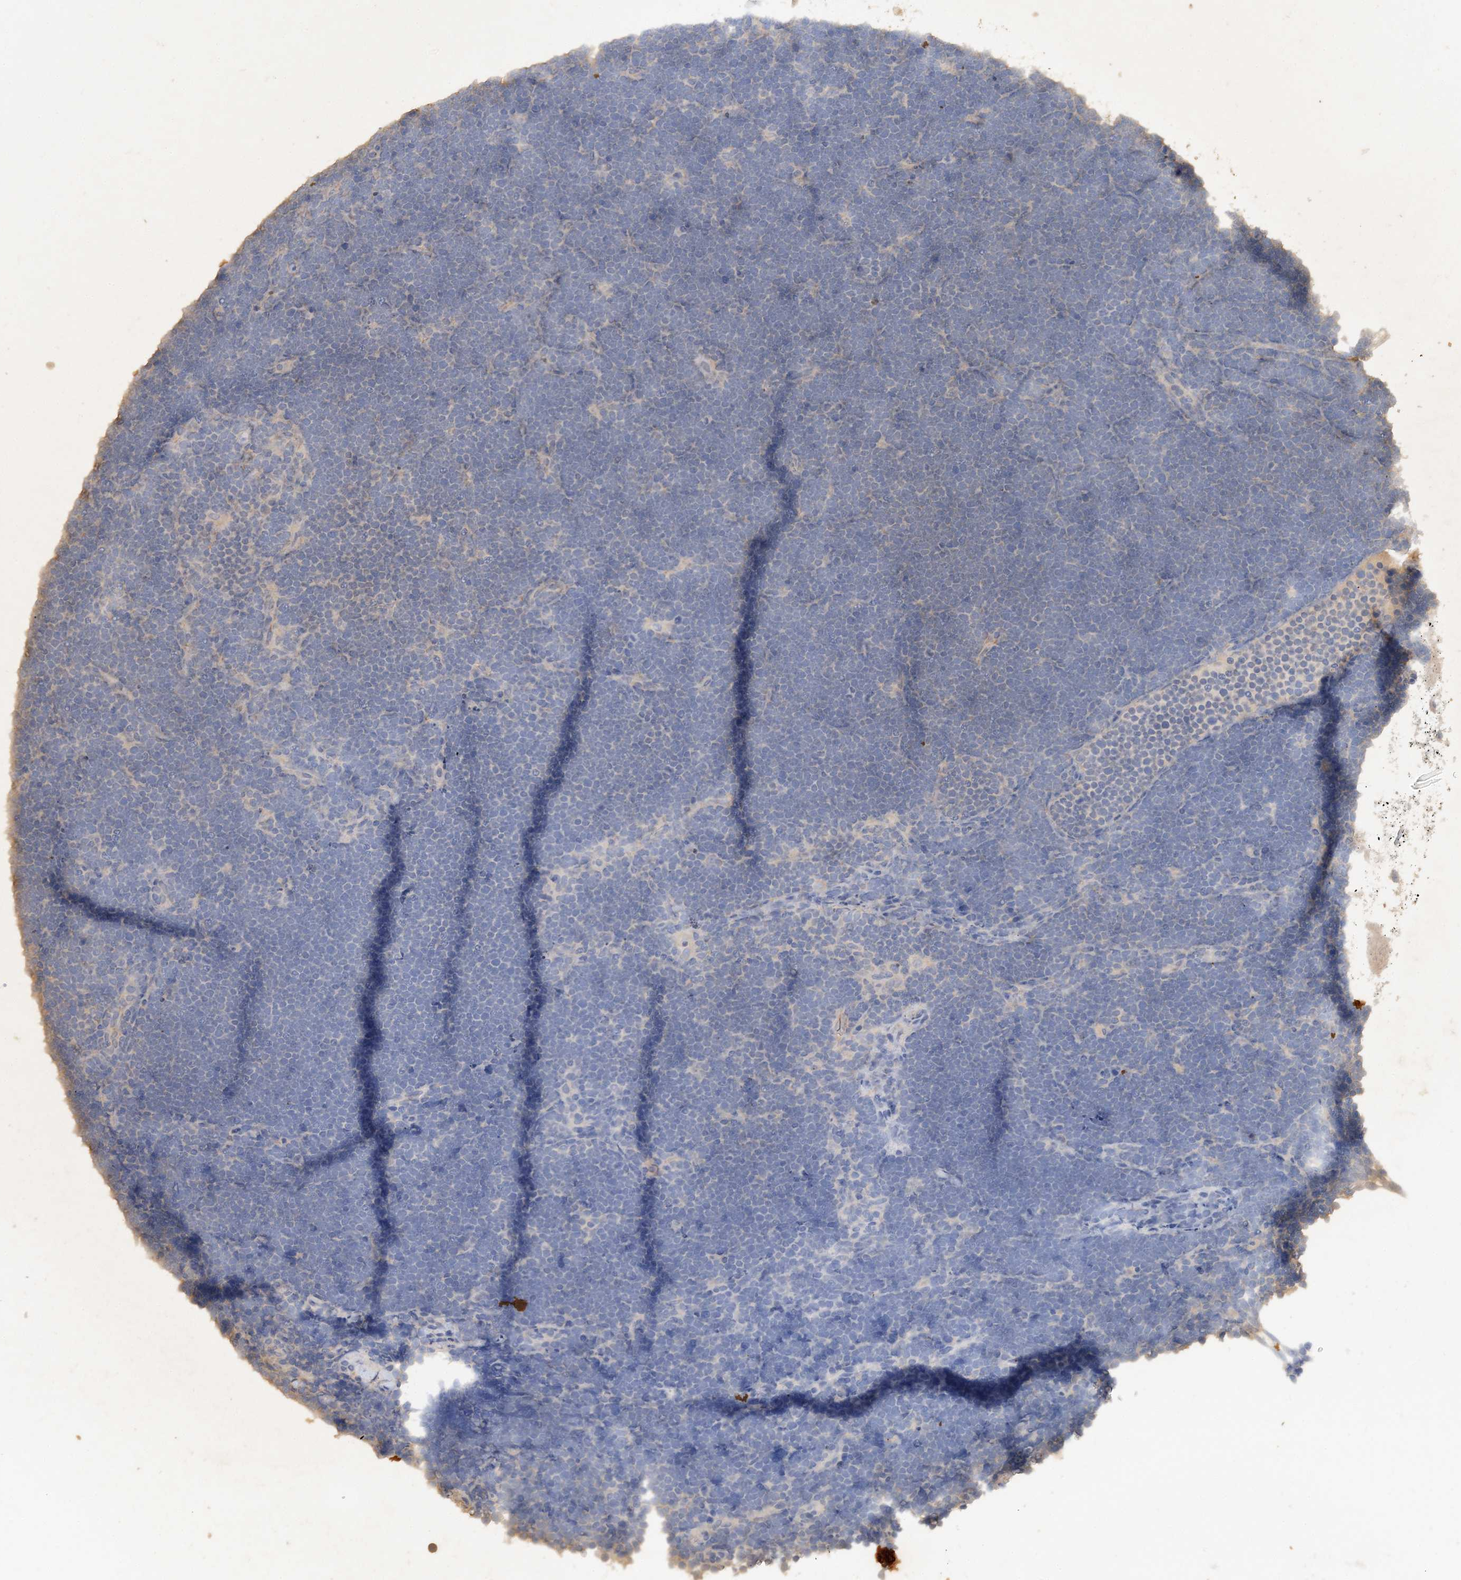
{"staining": {"intensity": "negative", "quantity": "none", "location": "none"}, "tissue": "lymphoma", "cell_type": "Tumor cells", "image_type": "cancer", "snomed": [{"axis": "morphology", "description": "Malignant lymphoma, non-Hodgkin's type, High grade"}, {"axis": "topography", "description": "Lymph node"}], "caption": "Image shows no protein expression in tumor cells of lymphoma tissue. (Brightfield microscopy of DAB (3,3'-diaminobenzidine) immunohistochemistry (IHC) at high magnification).", "gene": "GRINA", "patient": {"sex": "male", "age": 13}}